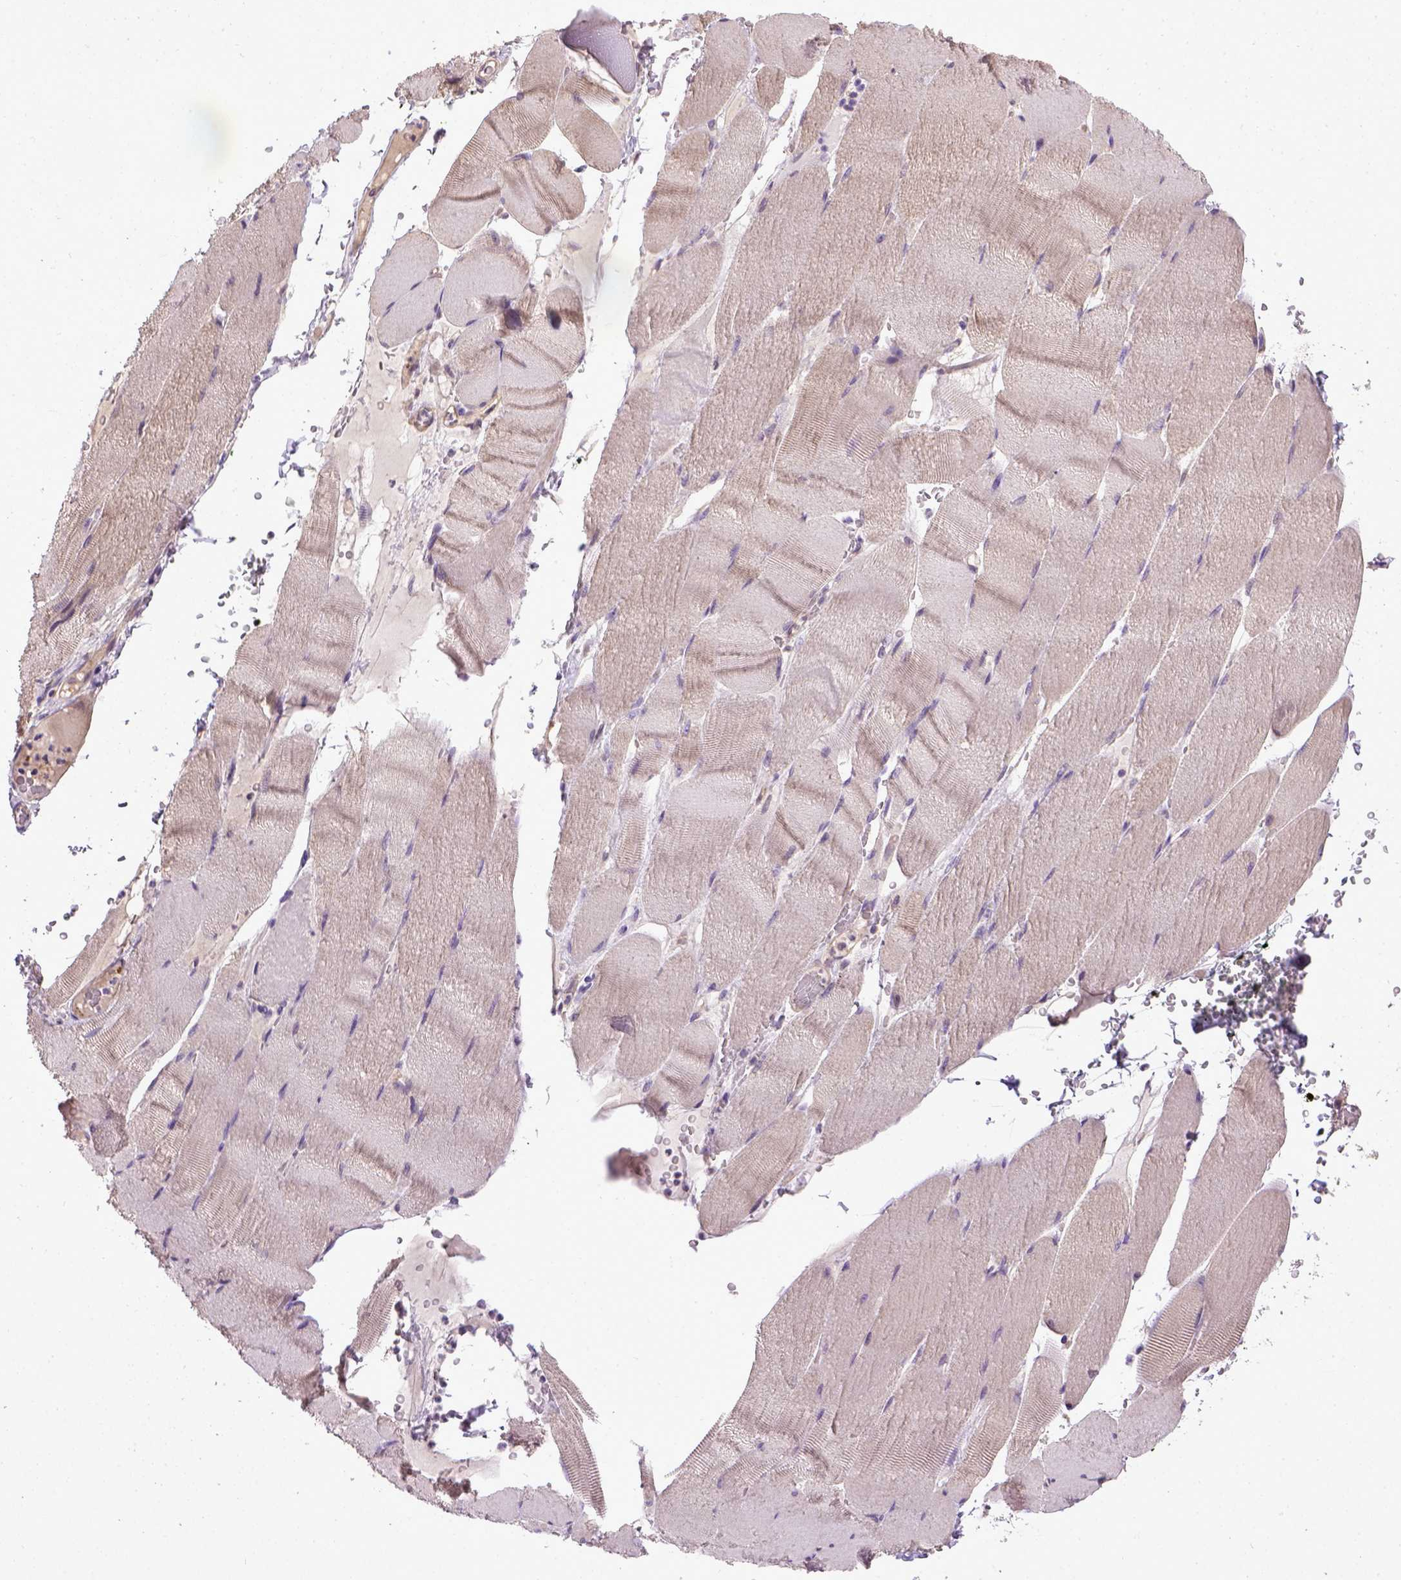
{"staining": {"intensity": "negative", "quantity": "none", "location": "none"}, "tissue": "skeletal muscle", "cell_type": "Myocytes", "image_type": "normal", "snomed": [{"axis": "morphology", "description": "Normal tissue, NOS"}, {"axis": "topography", "description": "Skeletal muscle"}], "caption": "Skeletal muscle stained for a protein using immunohistochemistry demonstrates no positivity myocytes.", "gene": "ENG", "patient": {"sex": "male", "age": 56}}